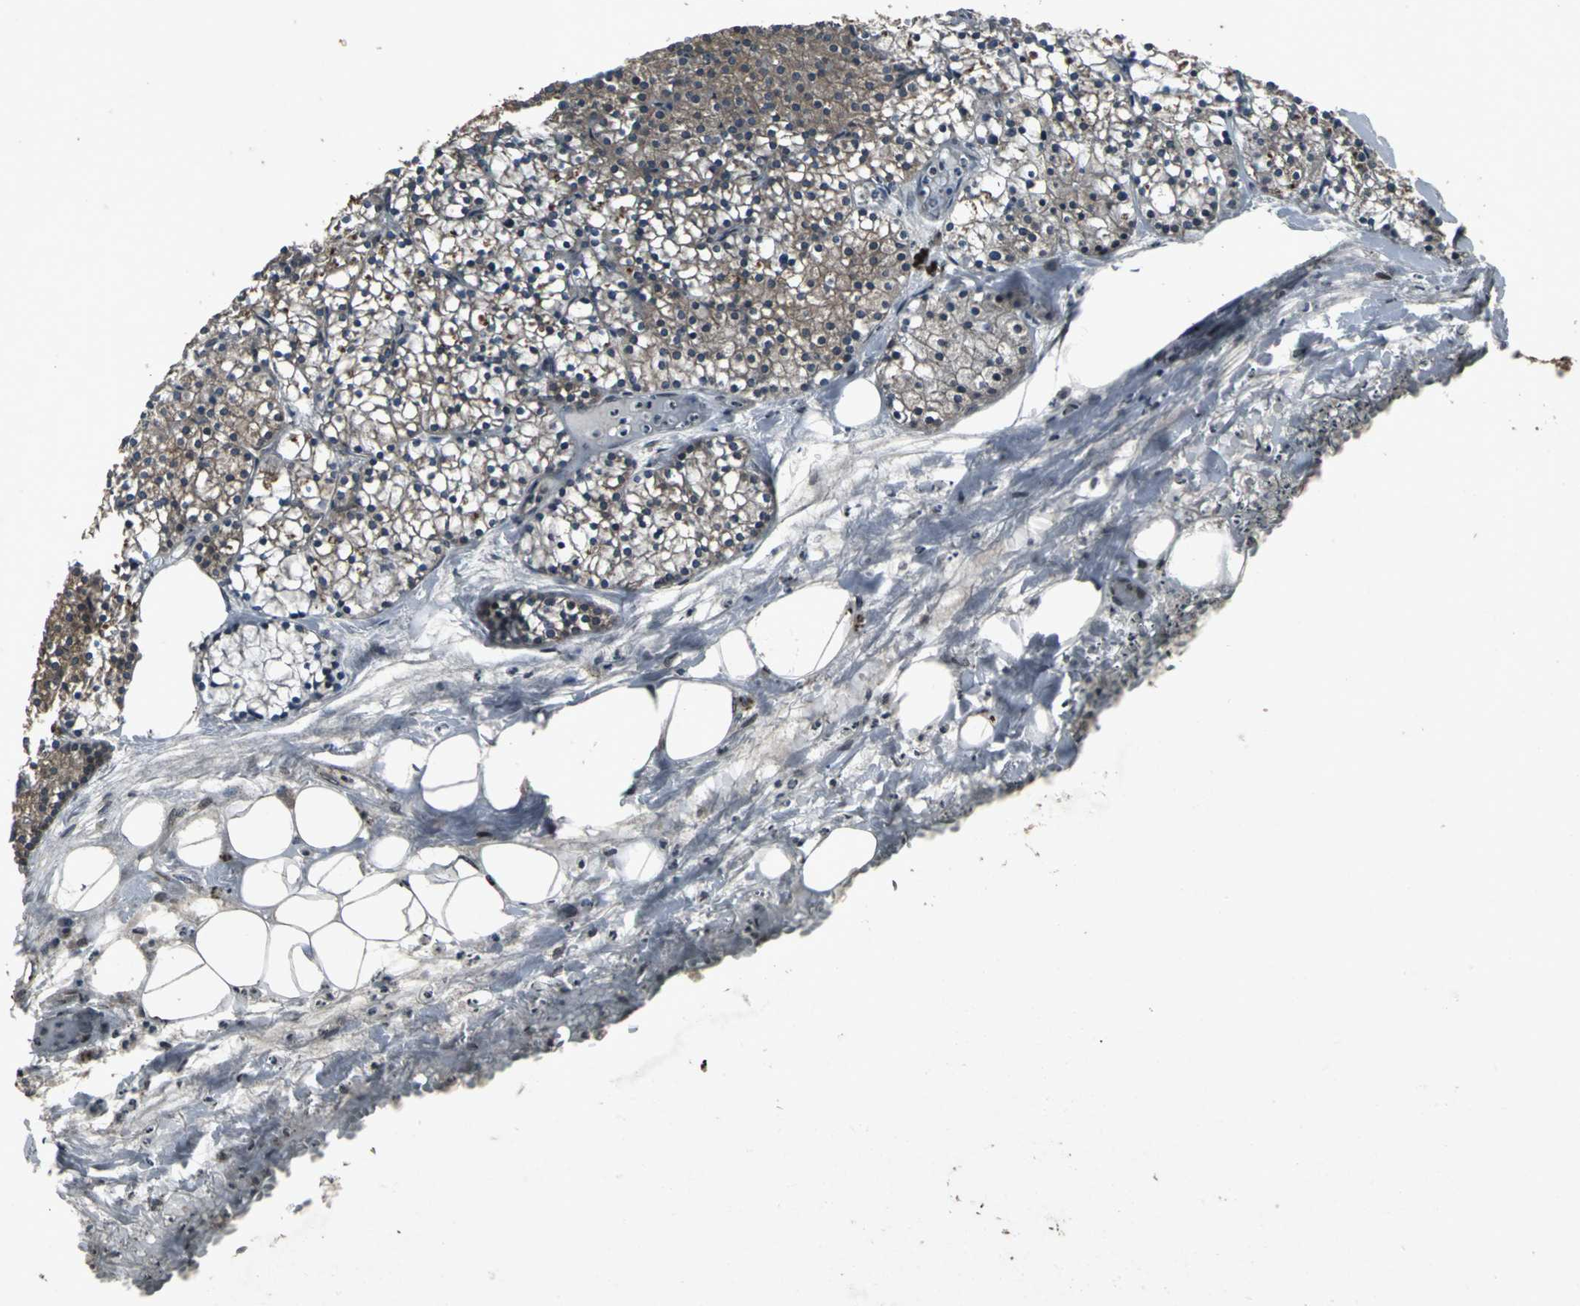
{"staining": {"intensity": "moderate", "quantity": "<25%", "location": "cytoplasmic/membranous"}, "tissue": "parathyroid gland", "cell_type": "Glandular cells", "image_type": "normal", "snomed": [{"axis": "morphology", "description": "Normal tissue, NOS"}, {"axis": "topography", "description": "Parathyroid gland"}], "caption": "Immunohistochemistry micrograph of normal parathyroid gland: parathyroid gland stained using IHC exhibits low levels of moderate protein expression localized specifically in the cytoplasmic/membranous of glandular cells, appearing as a cytoplasmic/membranous brown color.", "gene": "SH2B3", "patient": {"sex": "female", "age": 63}}